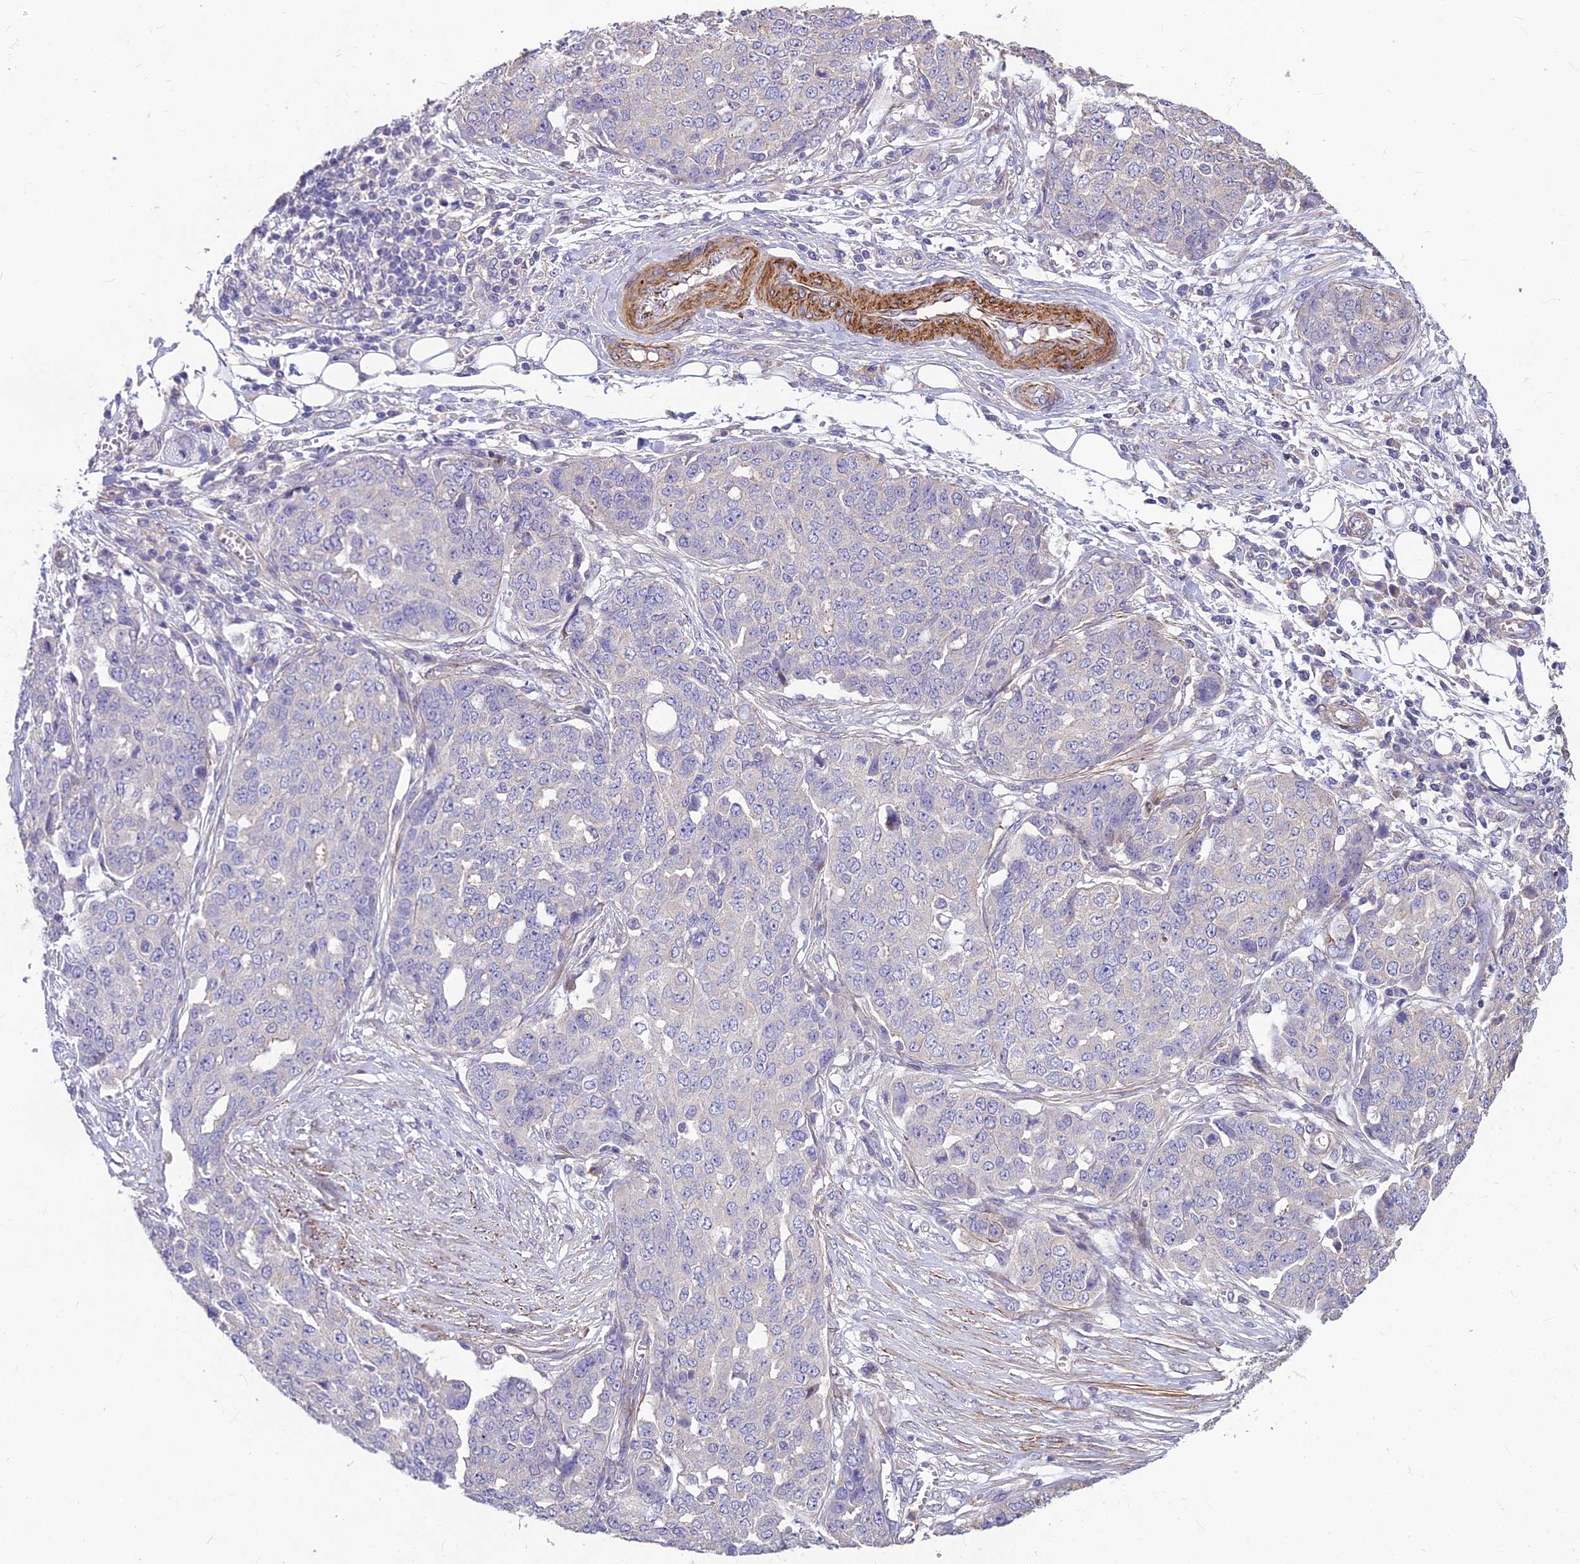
{"staining": {"intensity": "negative", "quantity": "none", "location": "none"}, "tissue": "ovarian cancer", "cell_type": "Tumor cells", "image_type": "cancer", "snomed": [{"axis": "morphology", "description": "Cystadenocarcinoma, serous, NOS"}, {"axis": "topography", "description": "Soft tissue"}, {"axis": "topography", "description": "Ovary"}], "caption": "Immunohistochemical staining of human serous cystadenocarcinoma (ovarian) reveals no significant positivity in tumor cells.", "gene": "CLUH", "patient": {"sex": "female", "age": 57}}